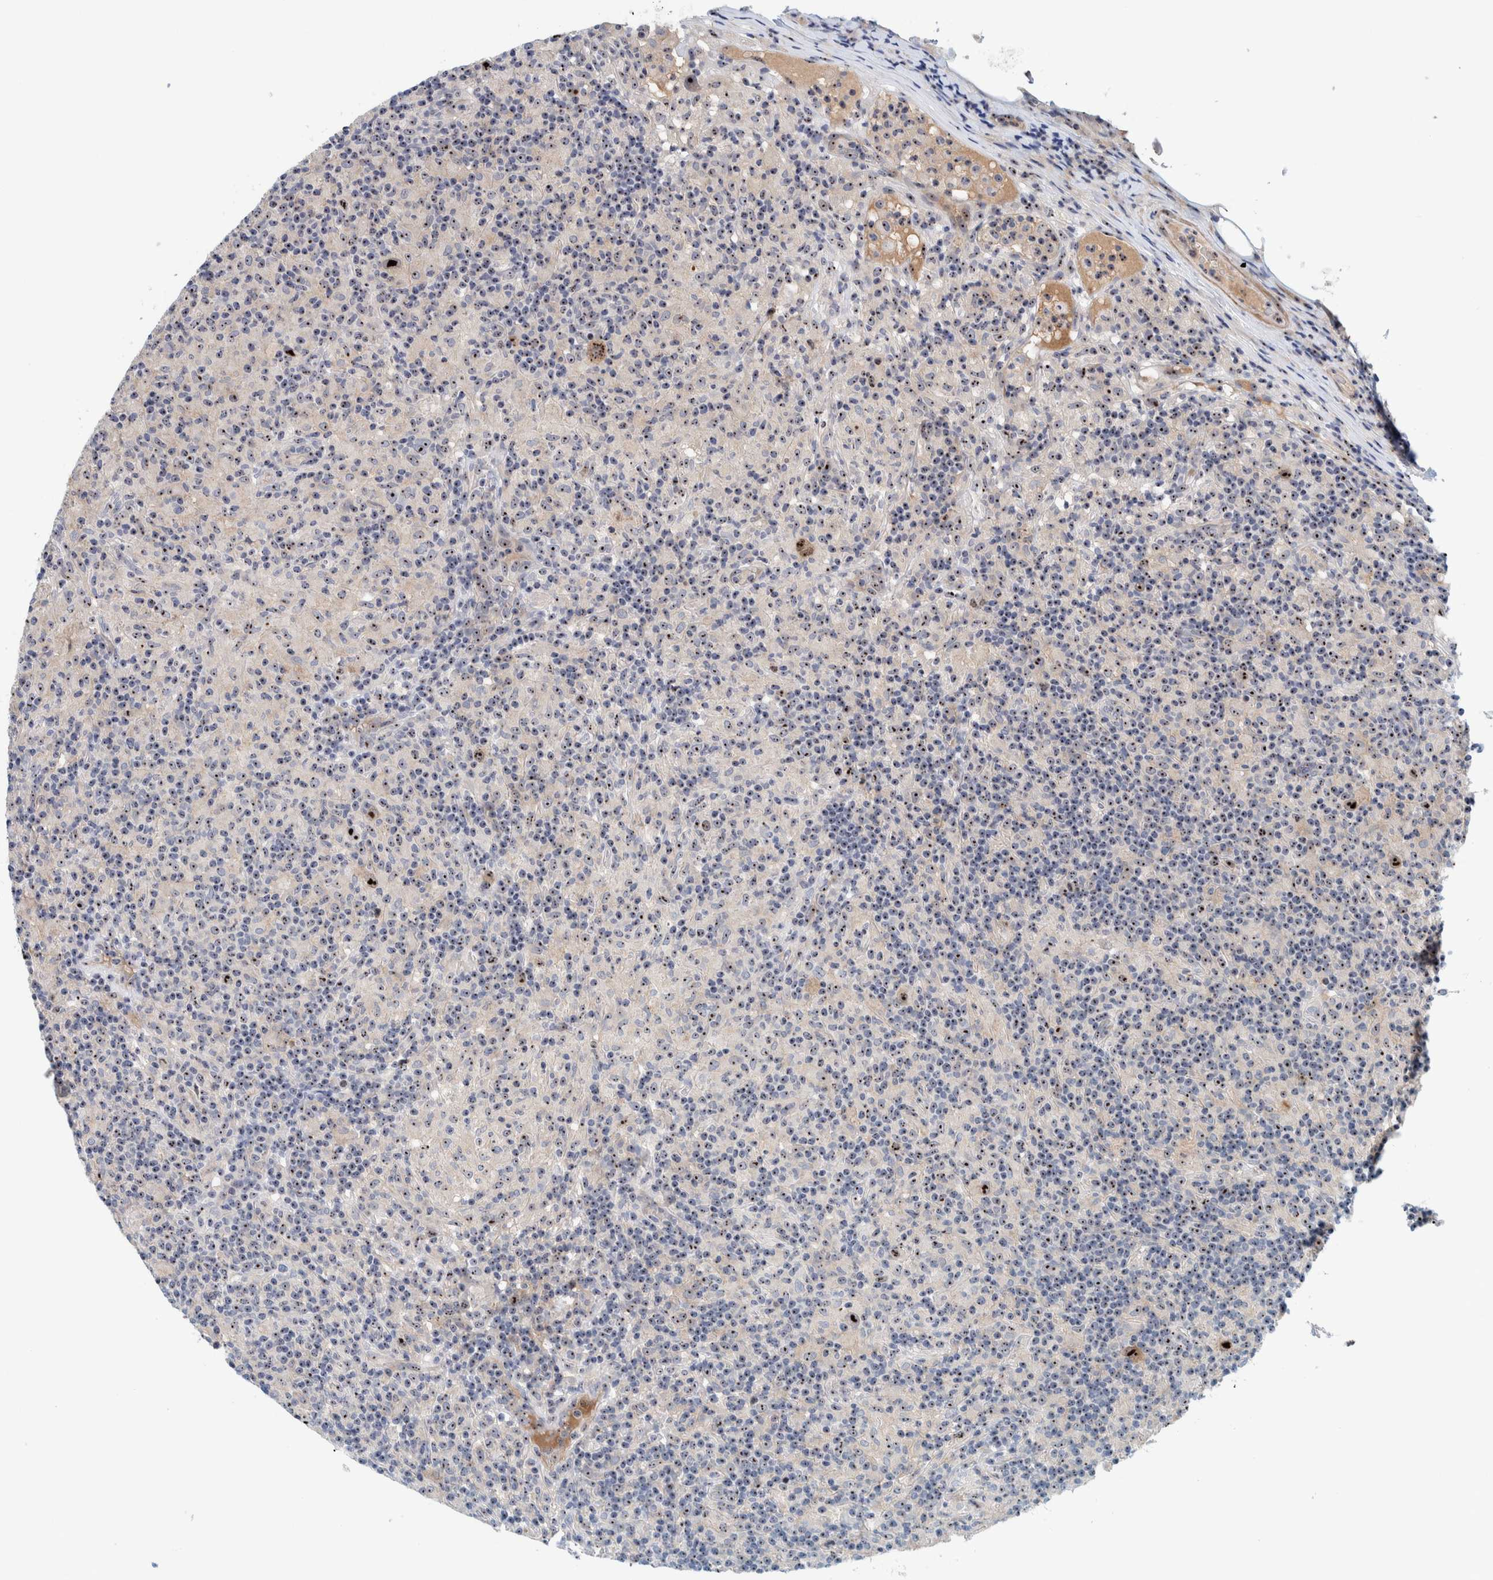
{"staining": {"intensity": "strong", "quantity": ">75%", "location": "nuclear"}, "tissue": "lymphoma", "cell_type": "Tumor cells", "image_type": "cancer", "snomed": [{"axis": "morphology", "description": "Hodgkin's disease, NOS"}, {"axis": "topography", "description": "Lymph node"}], "caption": "Human Hodgkin's disease stained with a brown dye reveals strong nuclear positive positivity in about >75% of tumor cells.", "gene": "NOL11", "patient": {"sex": "male", "age": 70}}